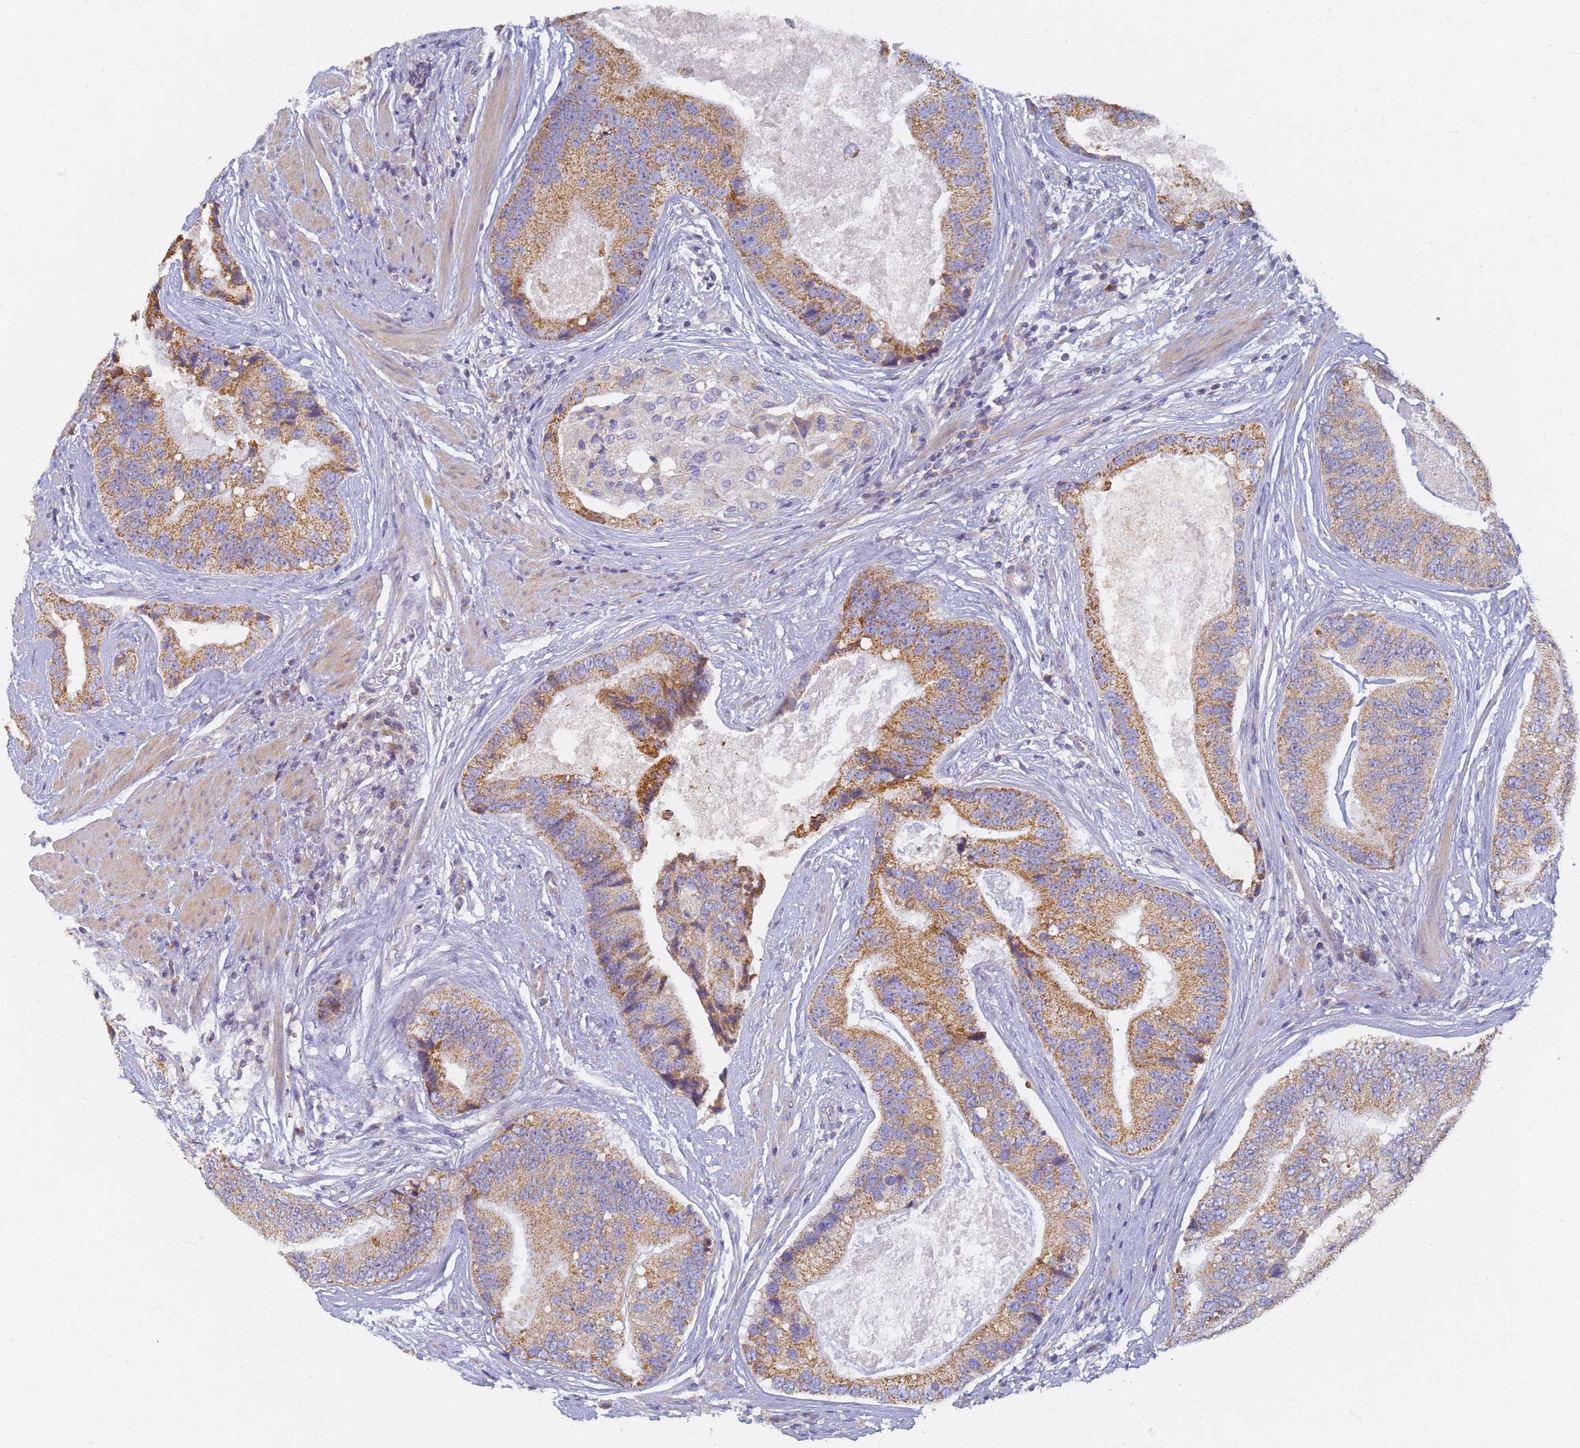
{"staining": {"intensity": "moderate", "quantity": ">75%", "location": "cytoplasmic/membranous"}, "tissue": "prostate cancer", "cell_type": "Tumor cells", "image_type": "cancer", "snomed": [{"axis": "morphology", "description": "Adenocarcinoma, High grade"}, {"axis": "topography", "description": "Prostate"}], "caption": "Moderate cytoplasmic/membranous expression is appreciated in about >75% of tumor cells in prostate adenocarcinoma (high-grade). (DAB (3,3'-diaminobenzidine) = brown stain, brightfield microscopy at high magnification).", "gene": "UTP23", "patient": {"sex": "male", "age": 70}}